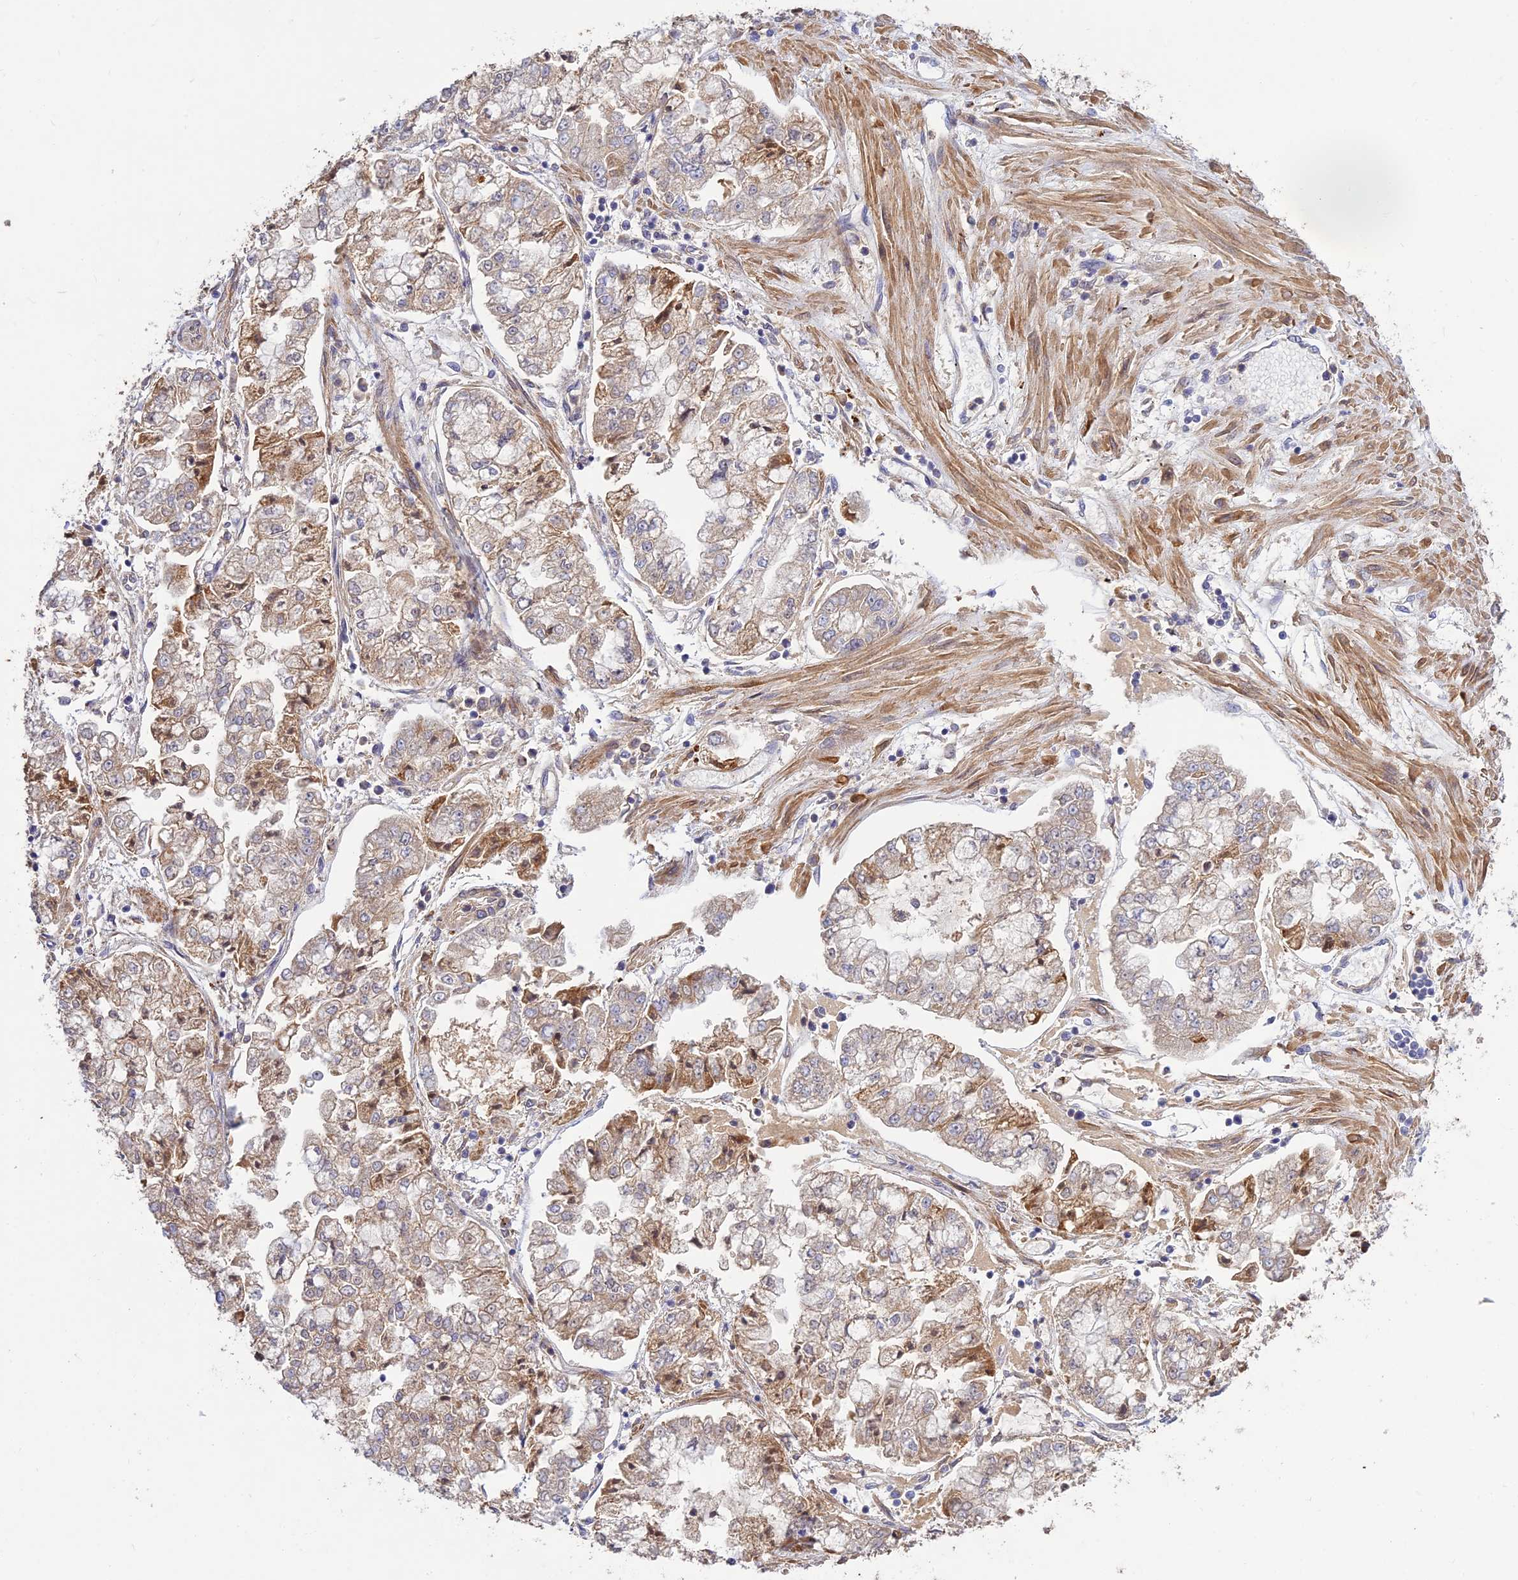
{"staining": {"intensity": "weak", "quantity": "25%-75%", "location": "cytoplasmic/membranous"}, "tissue": "stomach cancer", "cell_type": "Tumor cells", "image_type": "cancer", "snomed": [{"axis": "morphology", "description": "Adenocarcinoma, NOS"}, {"axis": "topography", "description": "Stomach"}], "caption": "DAB immunohistochemical staining of stomach cancer (adenocarcinoma) exhibits weak cytoplasmic/membranous protein staining in approximately 25%-75% of tumor cells.", "gene": "ACSM5", "patient": {"sex": "male", "age": 76}}